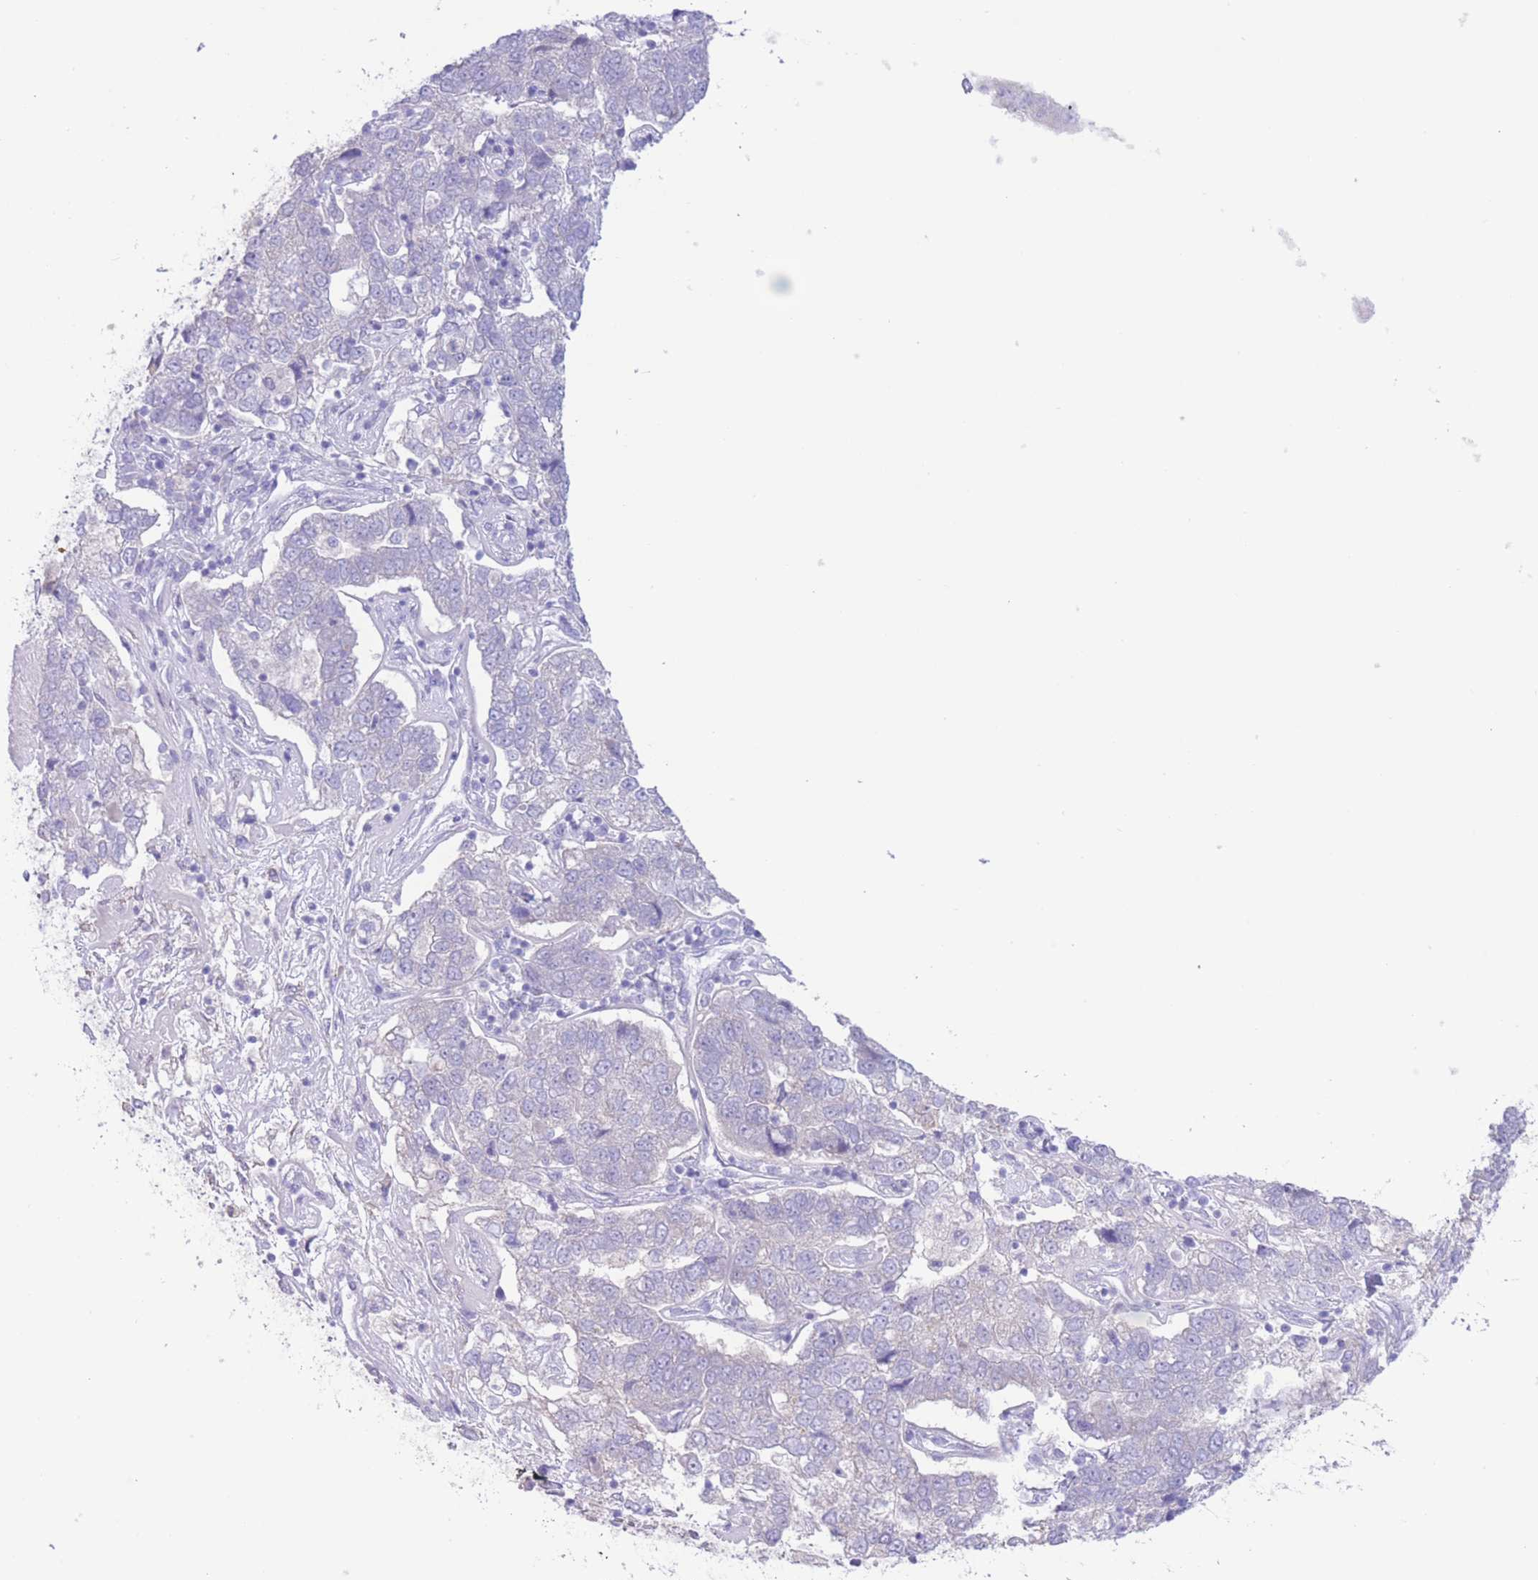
{"staining": {"intensity": "negative", "quantity": "none", "location": "none"}, "tissue": "pancreatic cancer", "cell_type": "Tumor cells", "image_type": "cancer", "snomed": [{"axis": "morphology", "description": "Adenocarcinoma, NOS"}, {"axis": "topography", "description": "Pancreas"}], "caption": "IHC micrograph of neoplastic tissue: human pancreatic adenocarcinoma stained with DAB displays no significant protein positivity in tumor cells.", "gene": "FAH", "patient": {"sex": "female", "age": 61}}